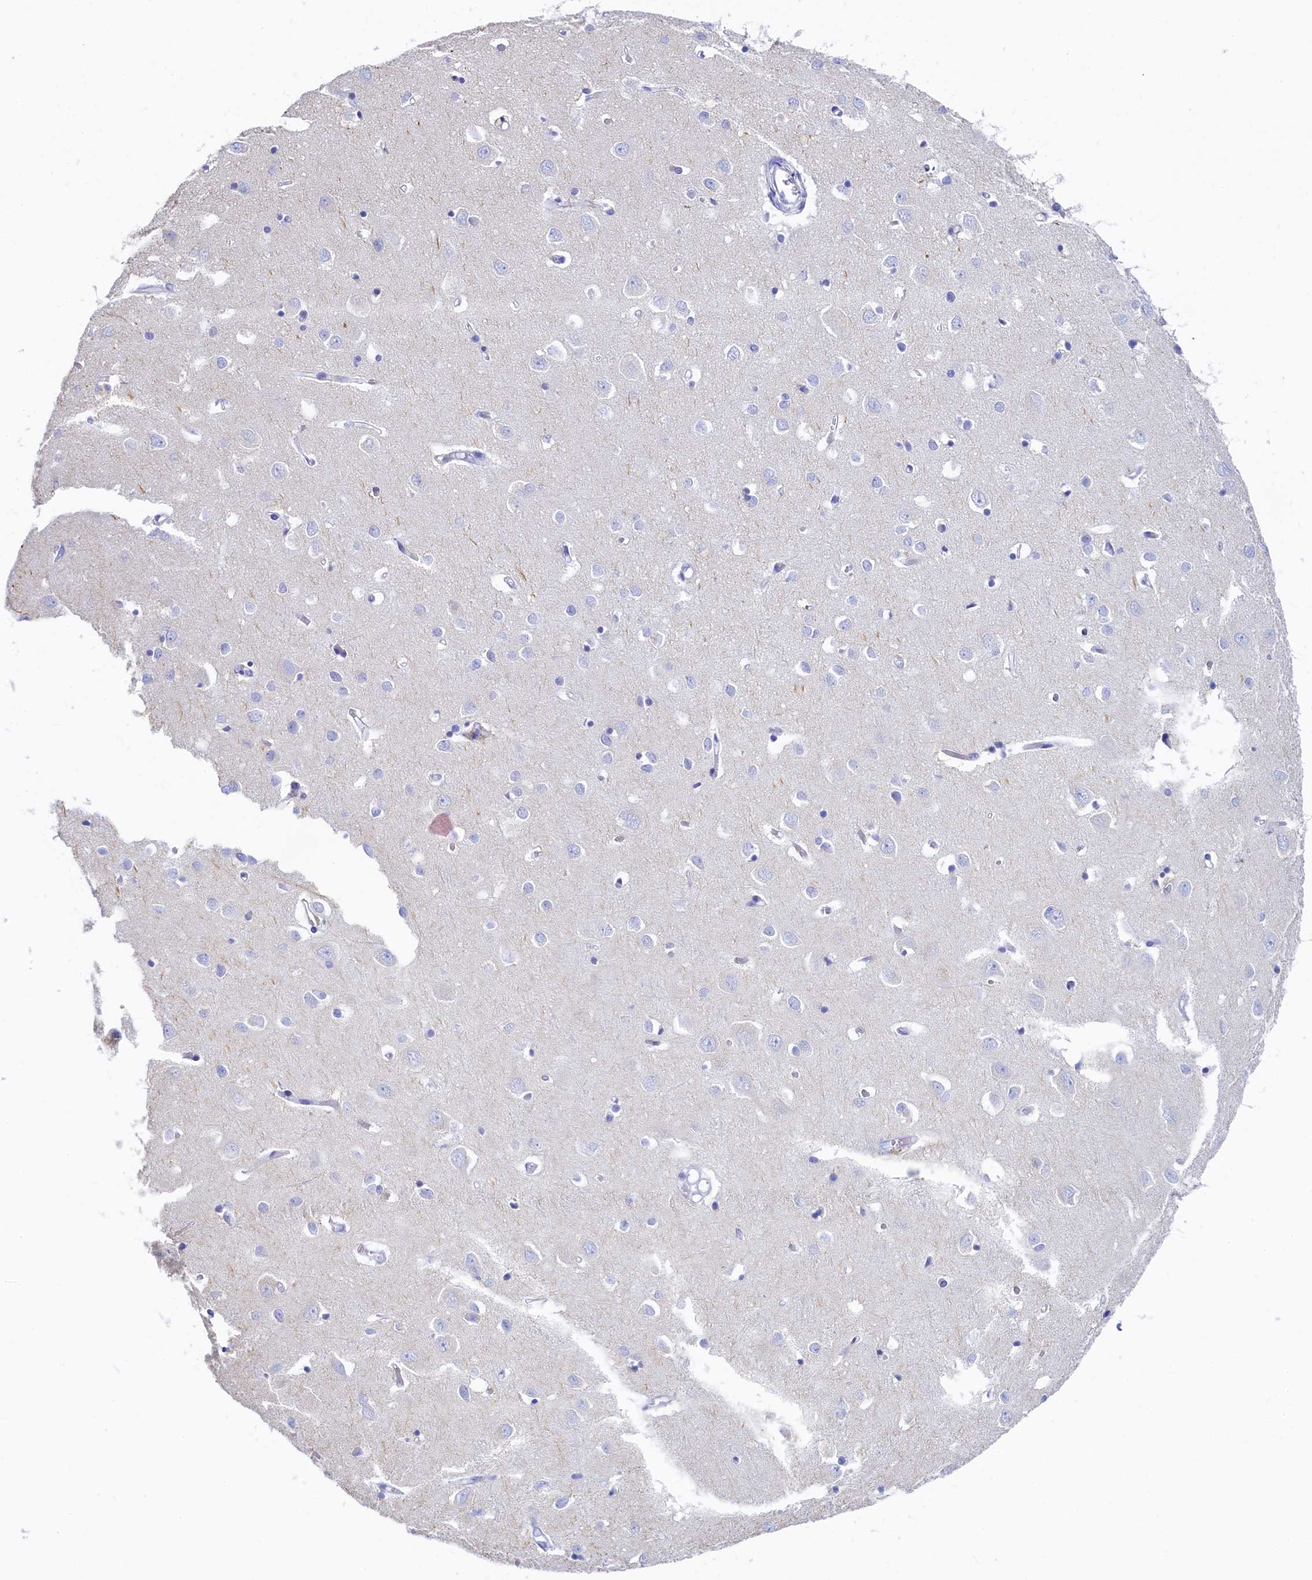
{"staining": {"intensity": "negative", "quantity": "none", "location": "none"}, "tissue": "cerebral cortex", "cell_type": "Endothelial cells", "image_type": "normal", "snomed": [{"axis": "morphology", "description": "Normal tissue, NOS"}, {"axis": "topography", "description": "Cerebral cortex"}], "caption": "High power microscopy image of an immunohistochemistry (IHC) histopathology image of unremarkable cerebral cortex, revealing no significant staining in endothelial cells. Brightfield microscopy of immunohistochemistry stained with DAB (3,3'-diaminobenzidine) (brown) and hematoxylin (blue), captured at high magnification.", "gene": "TRIM10", "patient": {"sex": "female", "age": 64}}